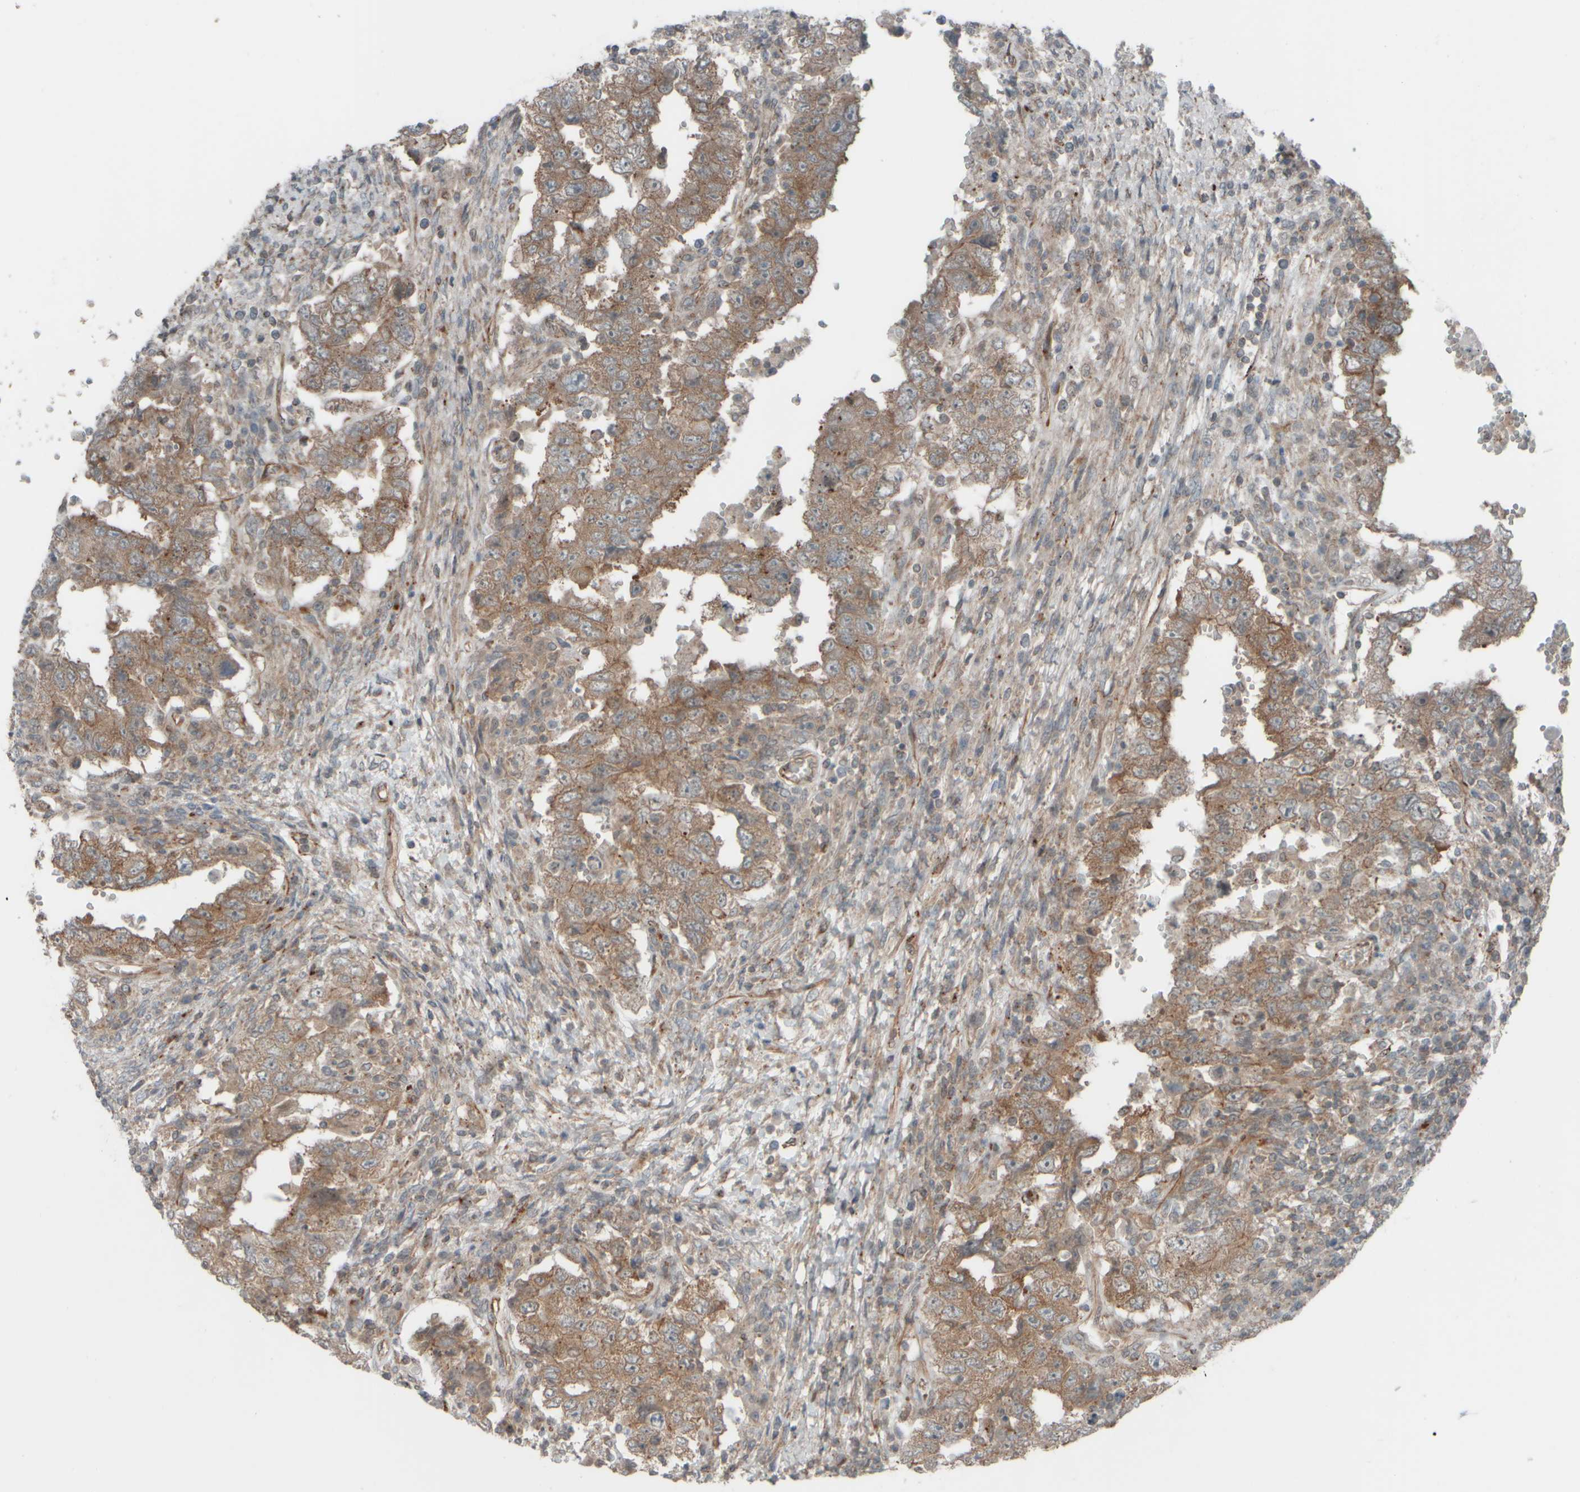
{"staining": {"intensity": "moderate", "quantity": ">75%", "location": "cytoplasmic/membranous"}, "tissue": "testis cancer", "cell_type": "Tumor cells", "image_type": "cancer", "snomed": [{"axis": "morphology", "description": "Carcinoma, Embryonal, NOS"}, {"axis": "topography", "description": "Testis"}], "caption": "Embryonal carcinoma (testis) tissue demonstrates moderate cytoplasmic/membranous expression in about >75% of tumor cells, visualized by immunohistochemistry. (DAB IHC, brown staining for protein, blue staining for nuclei).", "gene": "GIGYF1", "patient": {"sex": "male", "age": 26}}